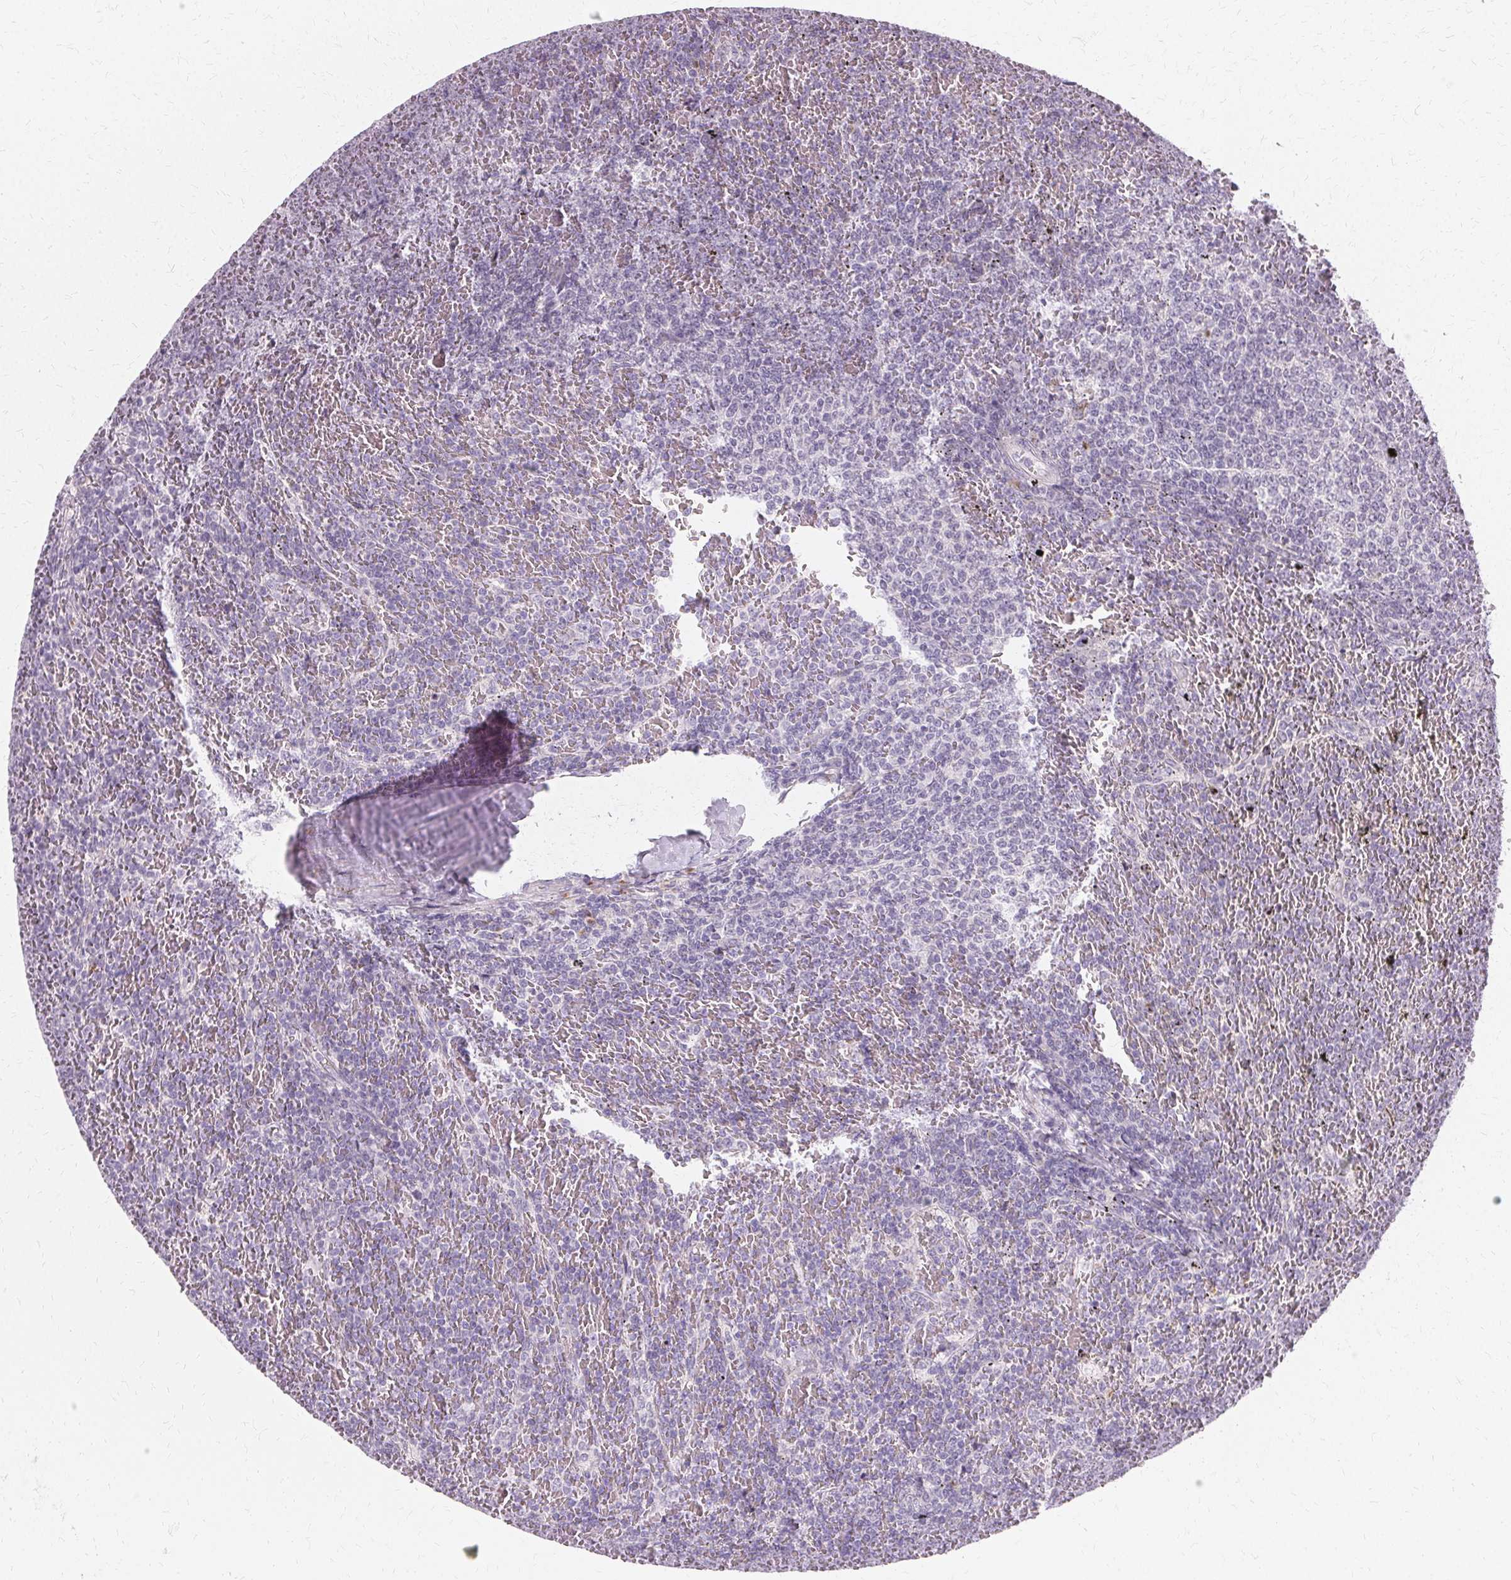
{"staining": {"intensity": "negative", "quantity": "none", "location": "none"}, "tissue": "lymphoma", "cell_type": "Tumor cells", "image_type": "cancer", "snomed": [{"axis": "morphology", "description": "Malignant lymphoma, non-Hodgkin's type, Low grade"}, {"axis": "topography", "description": "Spleen"}], "caption": "Immunohistochemical staining of human lymphoma exhibits no significant positivity in tumor cells.", "gene": "FCRL3", "patient": {"sex": "female", "age": 77}}